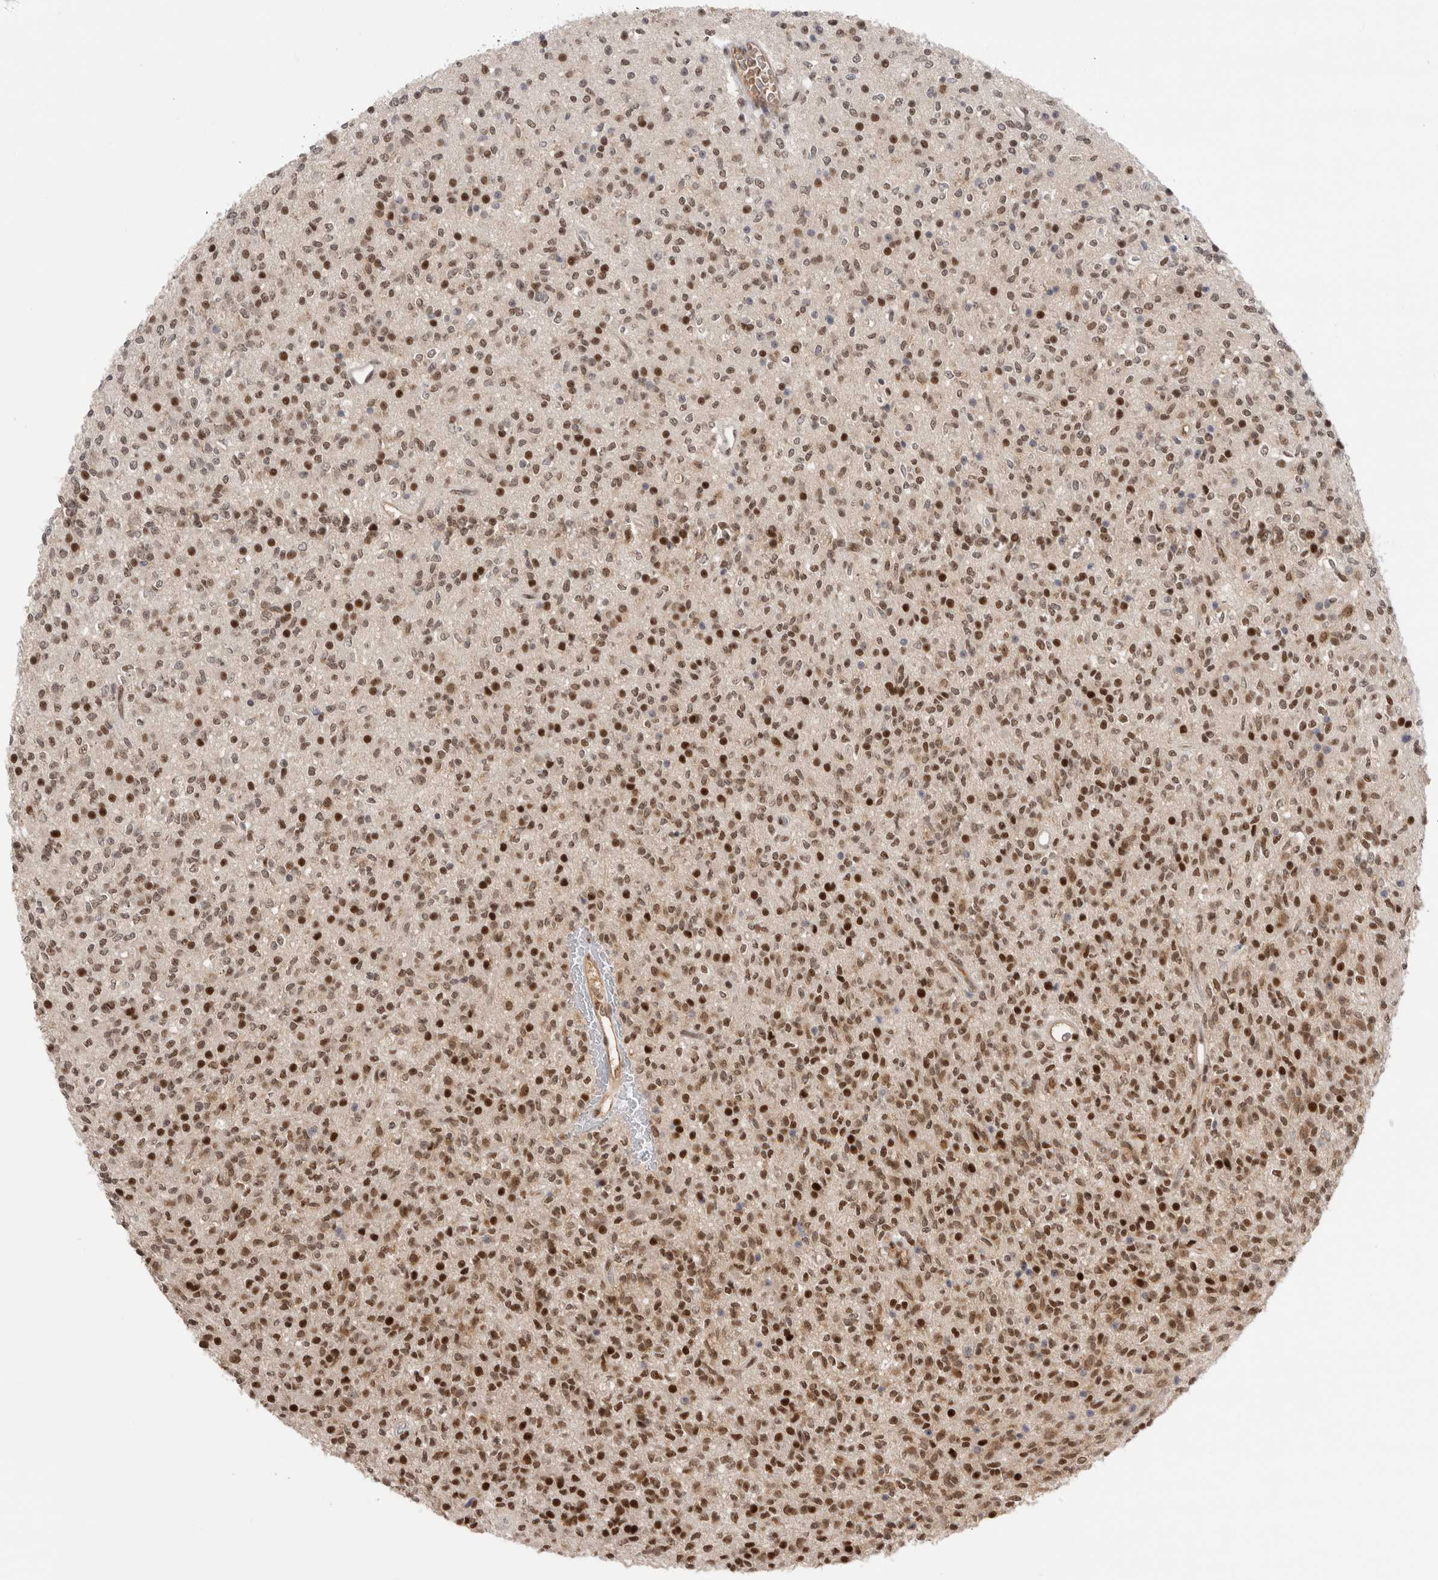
{"staining": {"intensity": "moderate", "quantity": ">75%", "location": "nuclear"}, "tissue": "glioma", "cell_type": "Tumor cells", "image_type": "cancer", "snomed": [{"axis": "morphology", "description": "Glioma, malignant, High grade"}, {"axis": "topography", "description": "Brain"}], "caption": "Immunohistochemistry (IHC) micrograph of glioma stained for a protein (brown), which reveals medium levels of moderate nuclear staining in about >75% of tumor cells.", "gene": "ZNF24", "patient": {"sex": "male", "age": 34}}